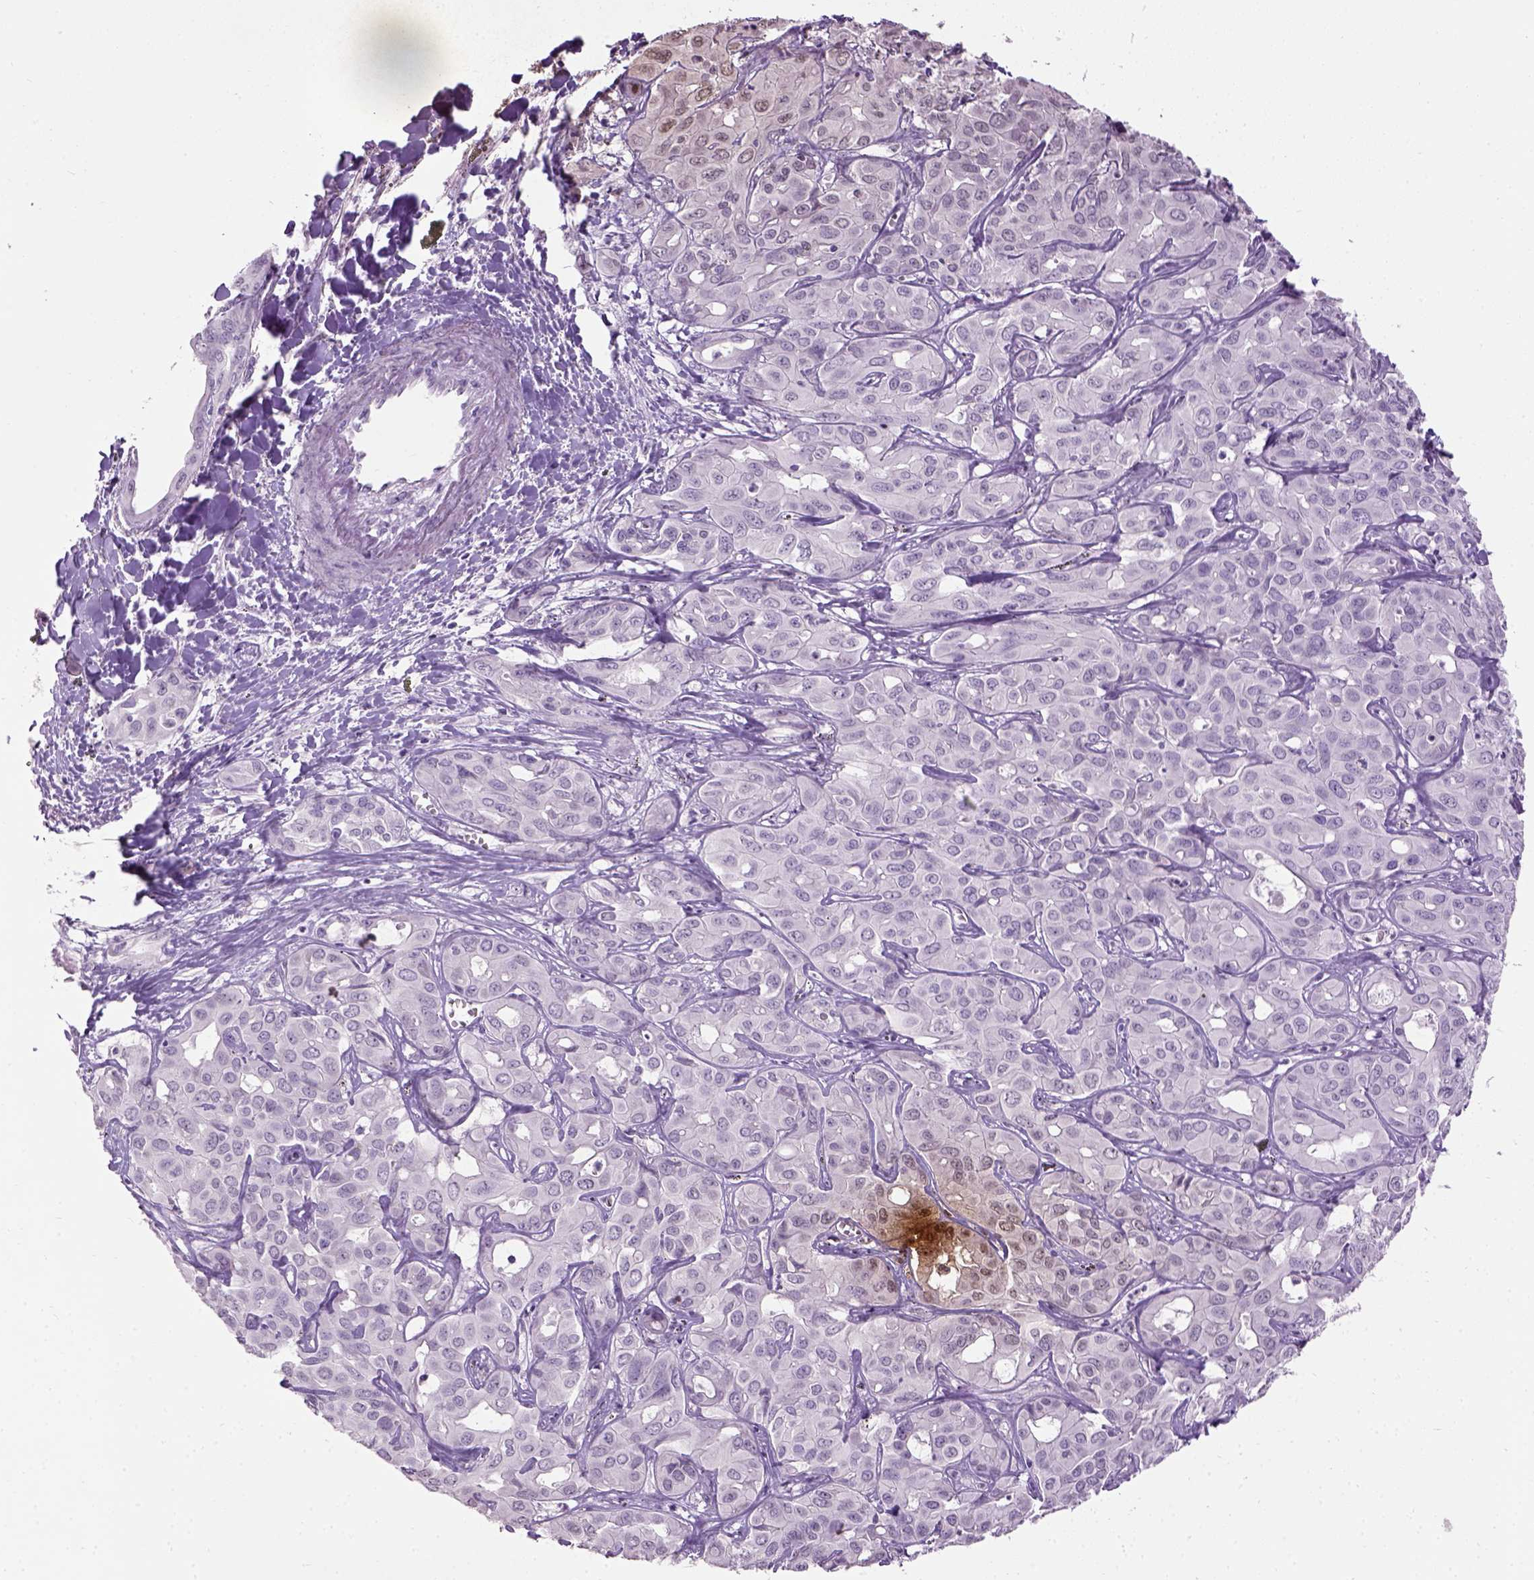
{"staining": {"intensity": "negative", "quantity": "none", "location": "none"}, "tissue": "liver cancer", "cell_type": "Tumor cells", "image_type": "cancer", "snomed": [{"axis": "morphology", "description": "Cholangiocarcinoma"}, {"axis": "topography", "description": "Liver"}], "caption": "This is a micrograph of immunohistochemistry staining of liver cholangiocarcinoma, which shows no positivity in tumor cells.", "gene": "GABRB2", "patient": {"sex": "female", "age": 60}}